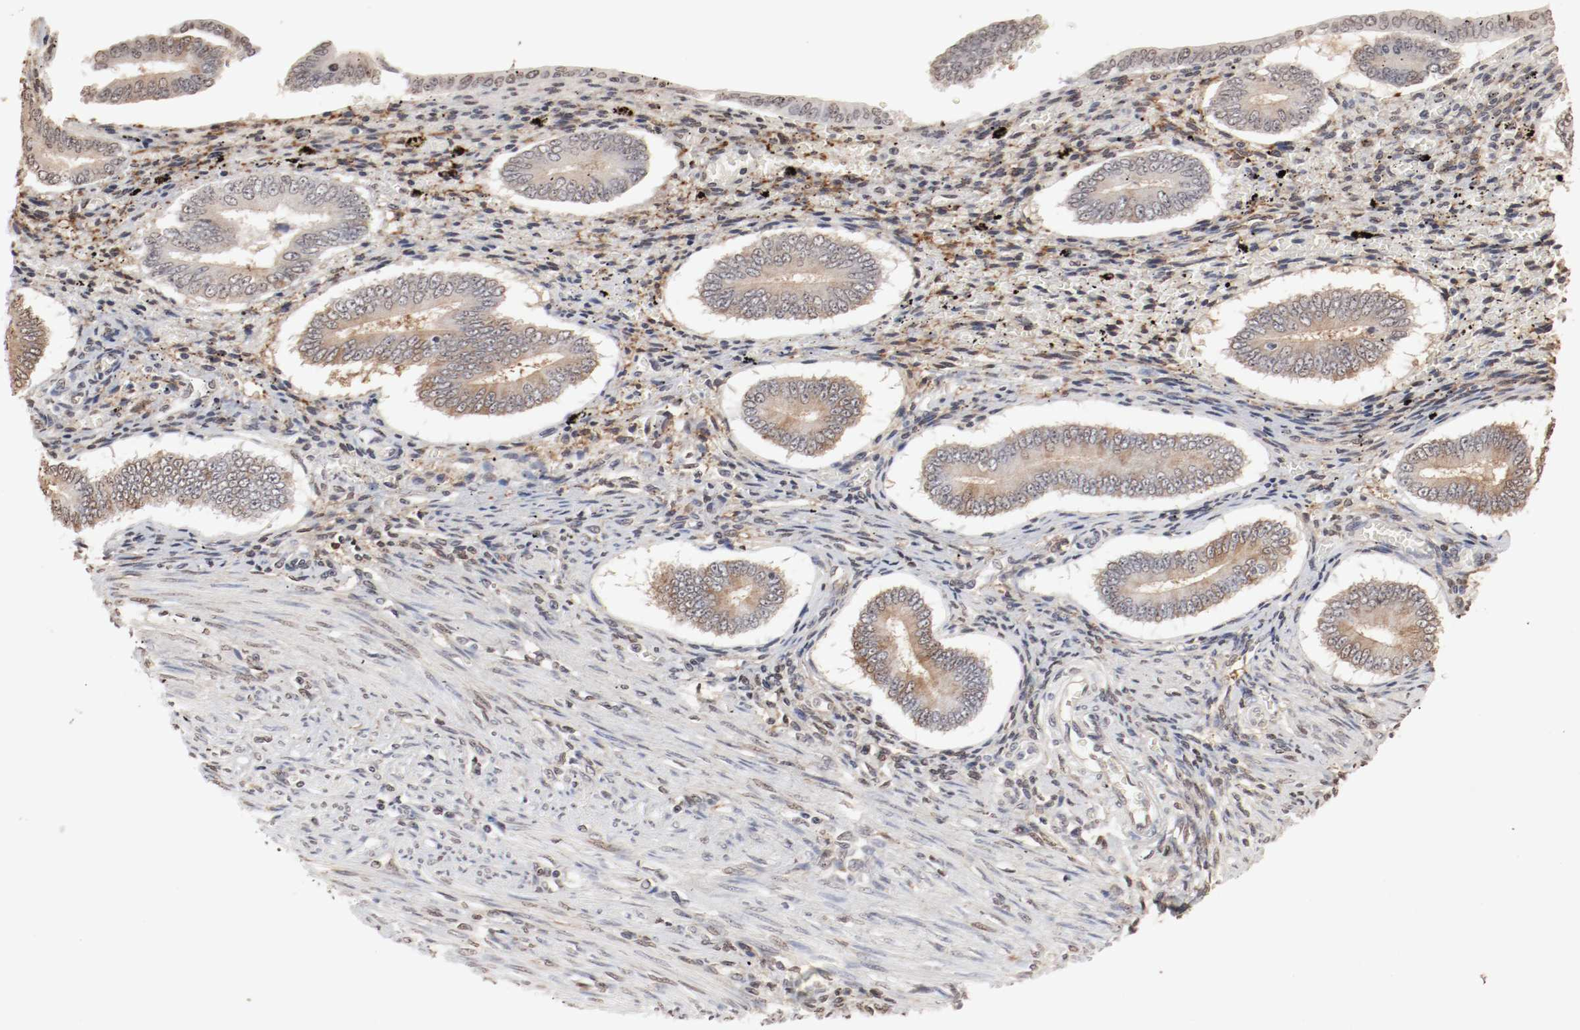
{"staining": {"intensity": "moderate", "quantity": "25%-75%", "location": "cytoplasmic/membranous,nuclear"}, "tissue": "endometrium", "cell_type": "Cells in endometrial stroma", "image_type": "normal", "snomed": [{"axis": "morphology", "description": "Normal tissue, NOS"}, {"axis": "topography", "description": "Endometrium"}], "caption": "A histopathology image showing moderate cytoplasmic/membranous,nuclear positivity in about 25%-75% of cells in endometrial stroma in normal endometrium, as visualized by brown immunohistochemical staining.", "gene": "WASL", "patient": {"sex": "female", "age": 42}}